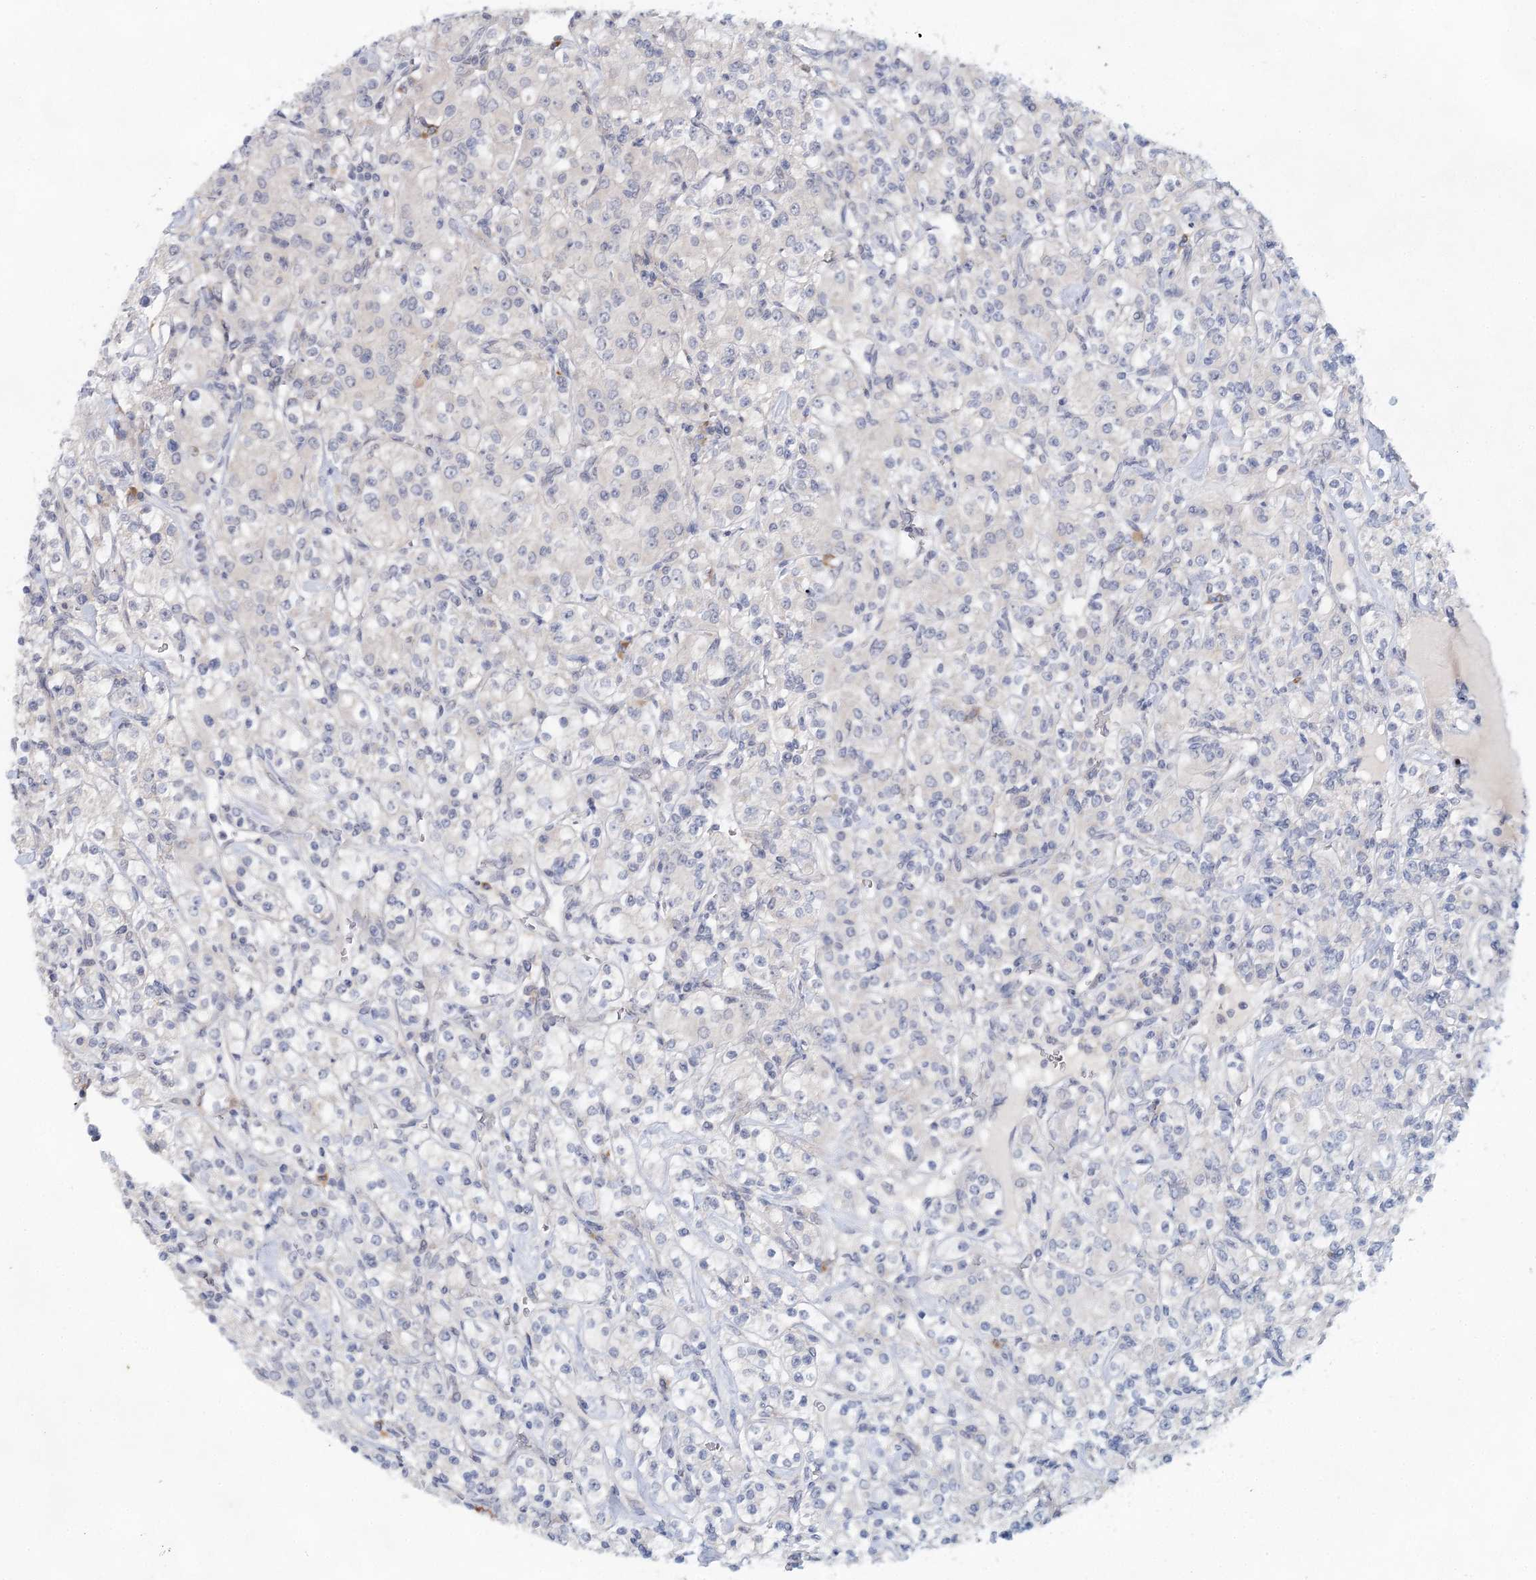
{"staining": {"intensity": "negative", "quantity": "none", "location": "none"}, "tissue": "renal cancer", "cell_type": "Tumor cells", "image_type": "cancer", "snomed": [{"axis": "morphology", "description": "Adenocarcinoma, NOS"}, {"axis": "topography", "description": "Kidney"}], "caption": "The immunohistochemistry (IHC) micrograph has no significant expression in tumor cells of renal cancer tissue. Nuclei are stained in blue.", "gene": "BLTP1", "patient": {"sex": "male", "age": 77}}